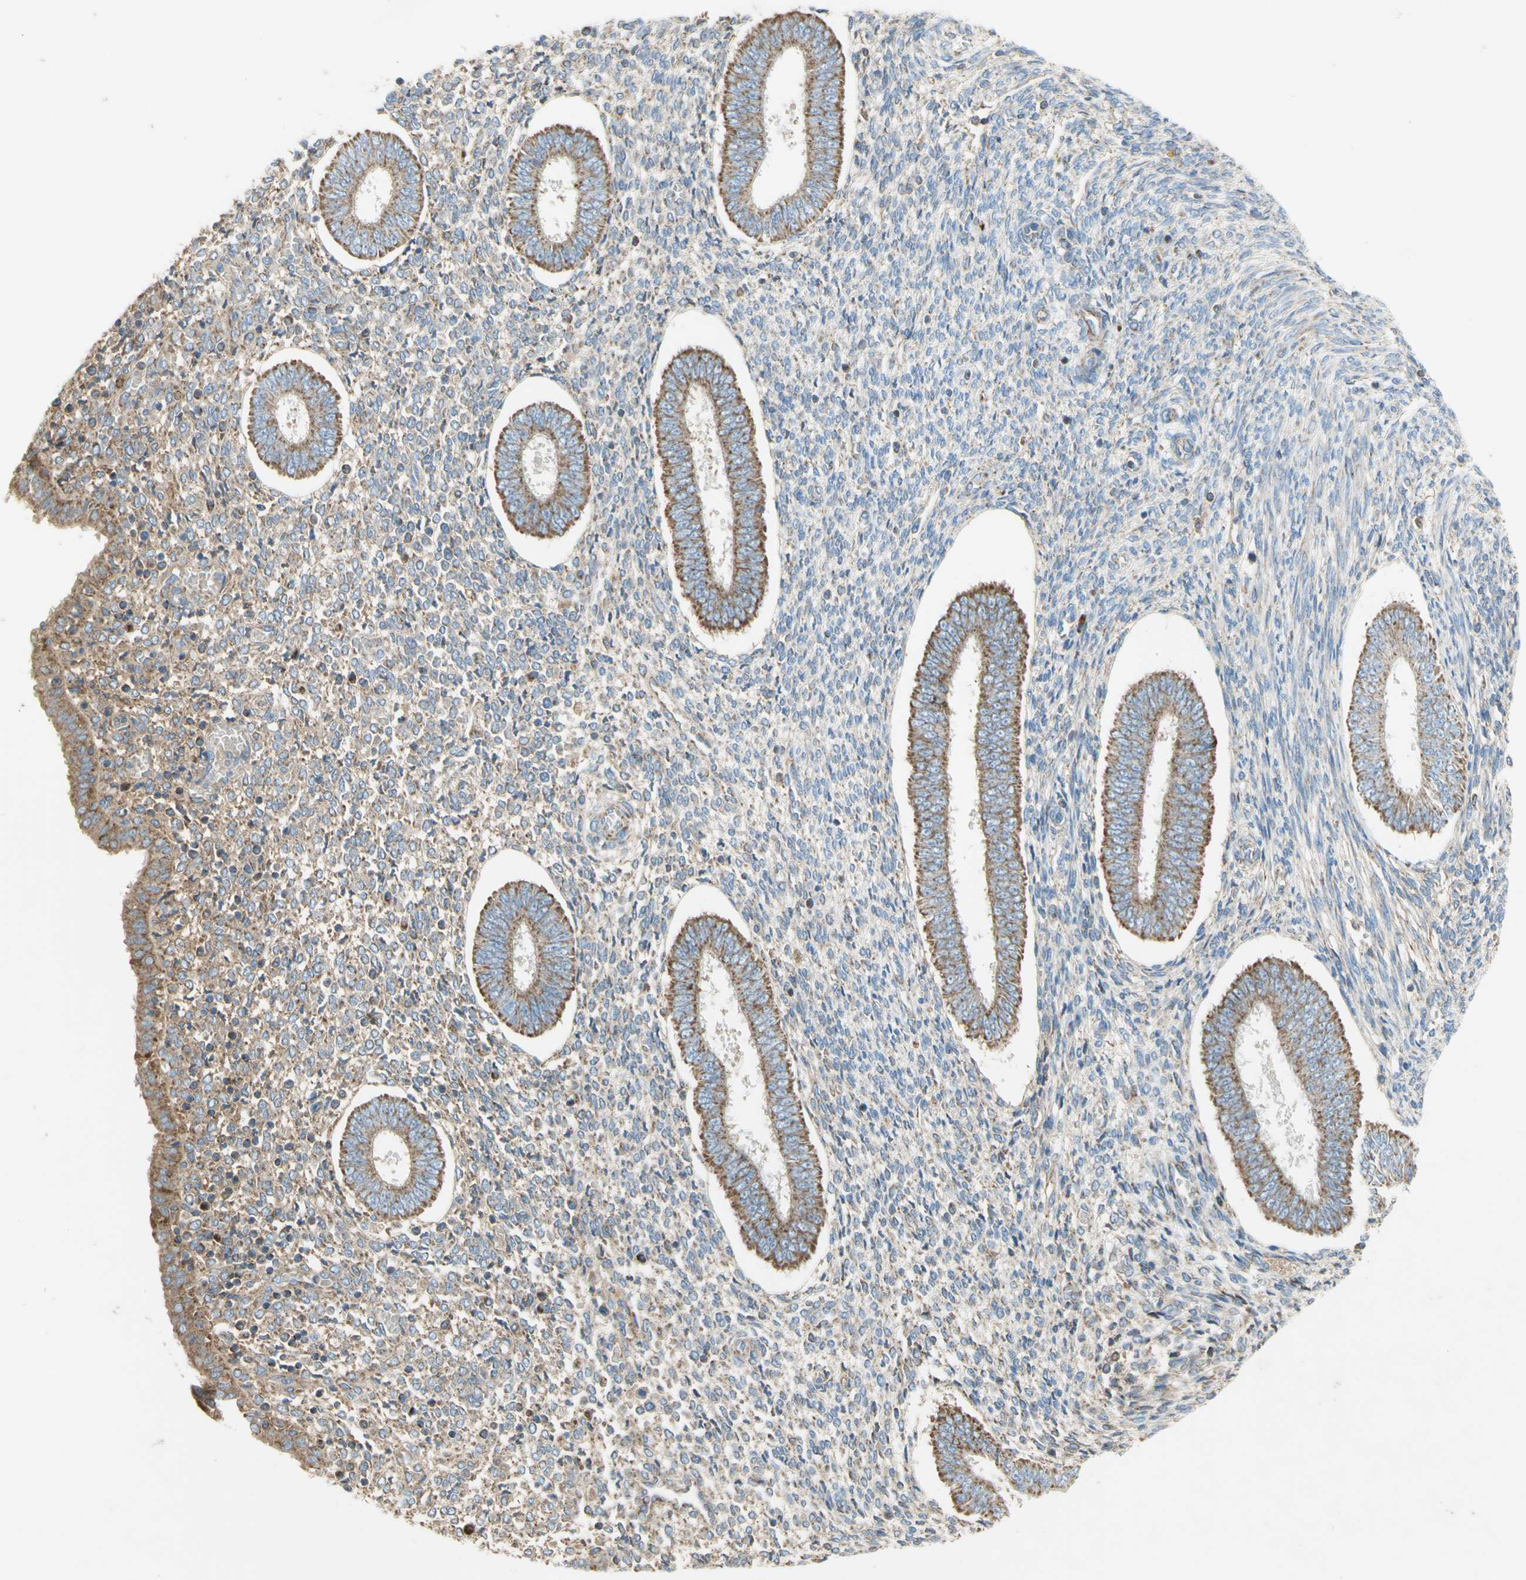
{"staining": {"intensity": "moderate", "quantity": "25%-75%", "location": "cytoplasmic/membranous"}, "tissue": "endometrium", "cell_type": "Cells in endometrial stroma", "image_type": "normal", "snomed": [{"axis": "morphology", "description": "Normal tissue, NOS"}, {"axis": "topography", "description": "Endometrium"}], "caption": "High-magnification brightfield microscopy of normal endometrium stained with DAB (brown) and counterstained with hematoxylin (blue). cells in endometrial stroma exhibit moderate cytoplasmic/membranous staining is identified in approximately25%-75% of cells.", "gene": "SDHB", "patient": {"sex": "female", "age": 35}}